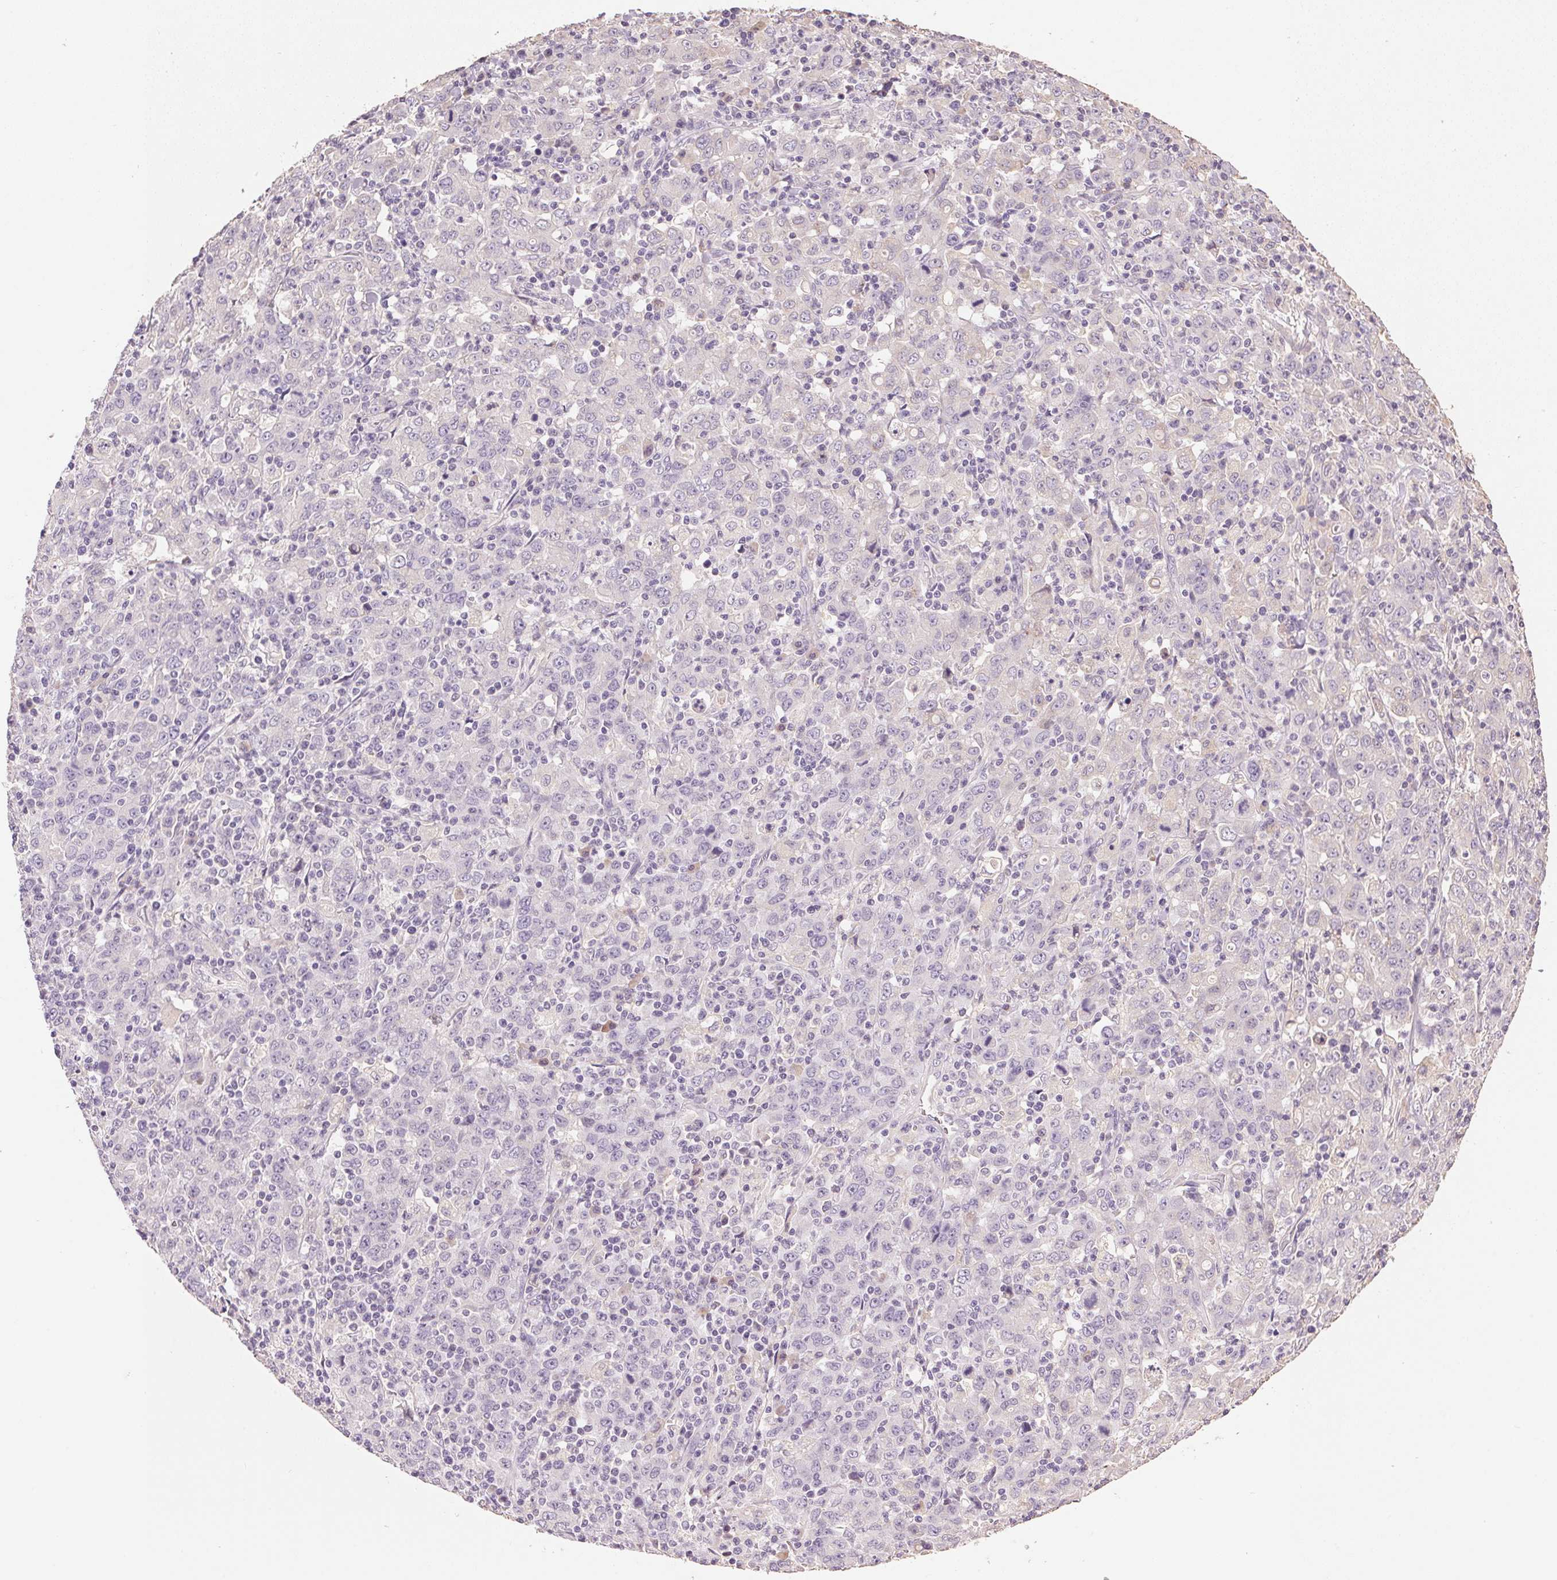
{"staining": {"intensity": "negative", "quantity": "none", "location": "none"}, "tissue": "stomach cancer", "cell_type": "Tumor cells", "image_type": "cancer", "snomed": [{"axis": "morphology", "description": "Adenocarcinoma, NOS"}, {"axis": "topography", "description": "Stomach, upper"}], "caption": "DAB immunohistochemical staining of human adenocarcinoma (stomach) demonstrates no significant expression in tumor cells. (DAB (3,3'-diaminobenzidine) immunohistochemistry (IHC), high magnification).", "gene": "LYZL6", "patient": {"sex": "male", "age": 69}}